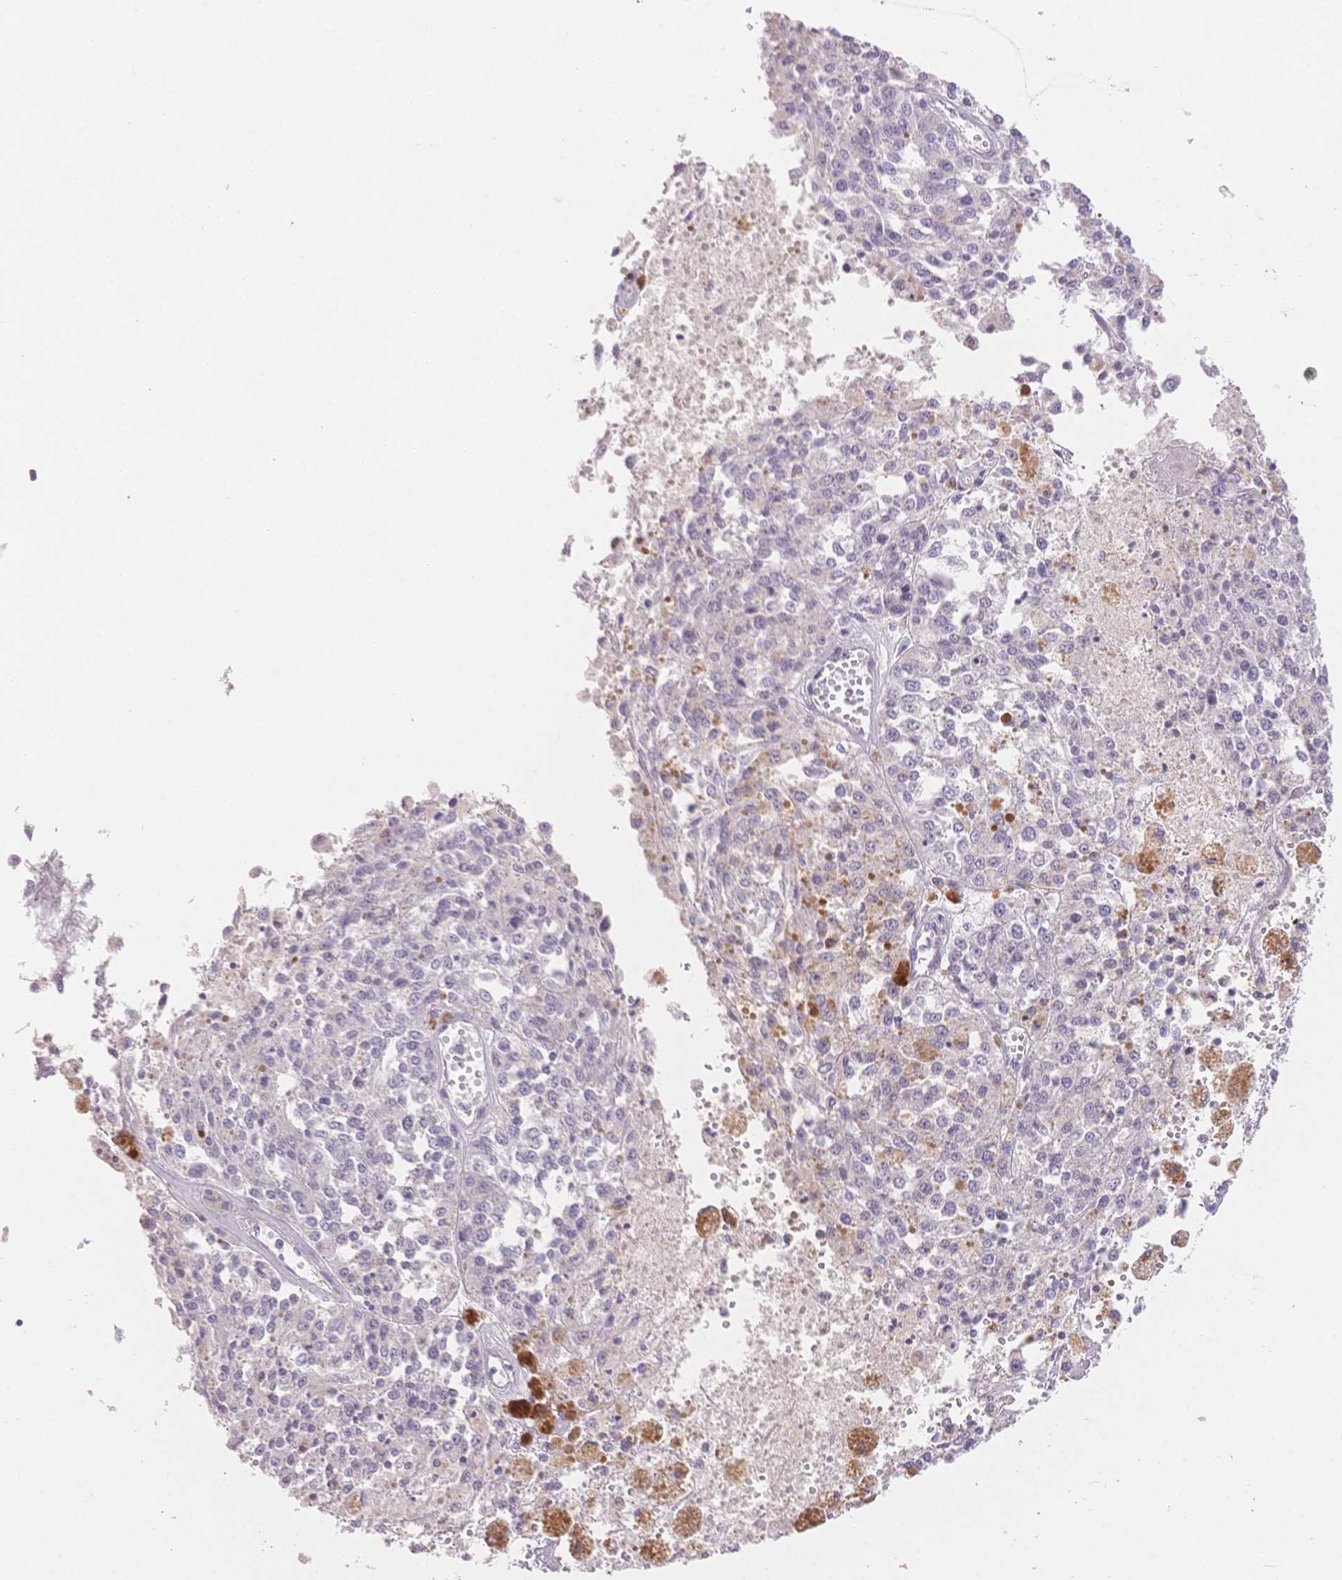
{"staining": {"intensity": "negative", "quantity": "none", "location": "none"}, "tissue": "melanoma", "cell_type": "Tumor cells", "image_type": "cancer", "snomed": [{"axis": "morphology", "description": "Malignant melanoma, Metastatic site"}, {"axis": "topography", "description": "Lymph node"}], "caption": "Melanoma was stained to show a protein in brown. There is no significant positivity in tumor cells.", "gene": "SUV39H2", "patient": {"sex": "female", "age": 64}}